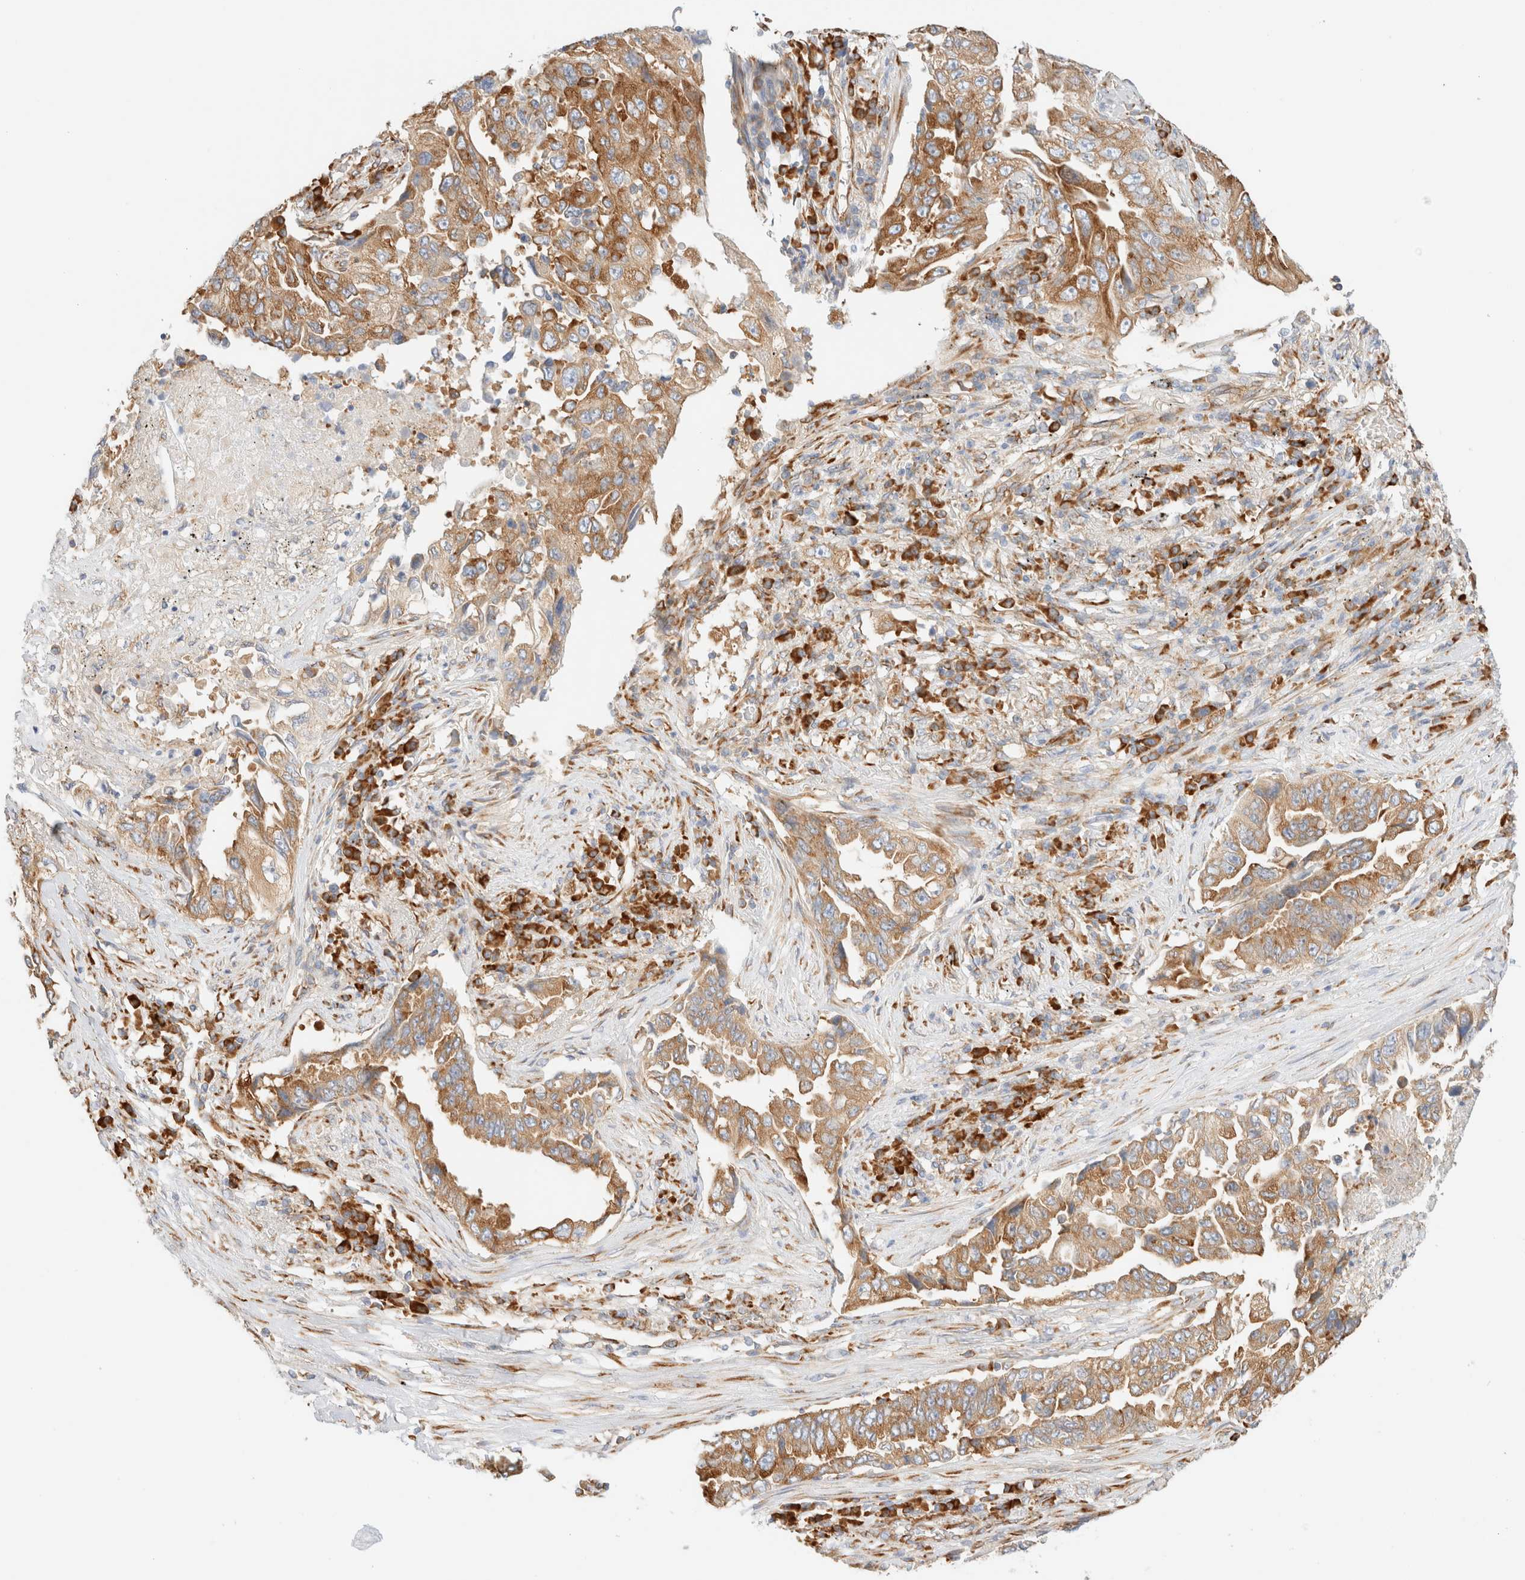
{"staining": {"intensity": "moderate", "quantity": ">75%", "location": "cytoplasmic/membranous"}, "tissue": "lung cancer", "cell_type": "Tumor cells", "image_type": "cancer", "snomed": [{"axis": "morphology", "description": "Adenocarcinoma, NOS"}, {"axis": "topography", "description": "Lung"}], "caption": "Immunohistochemistry (IHC) (DAB (3,3'-diaminobenzidine)) staining of human lung adenocarcinoma reveals moderate cytoplasmic/membranous protein staining in about >75% of tumor cells.", "gene": "ZC2HC1A", "patient": {"sex": "female", "age": 51}}